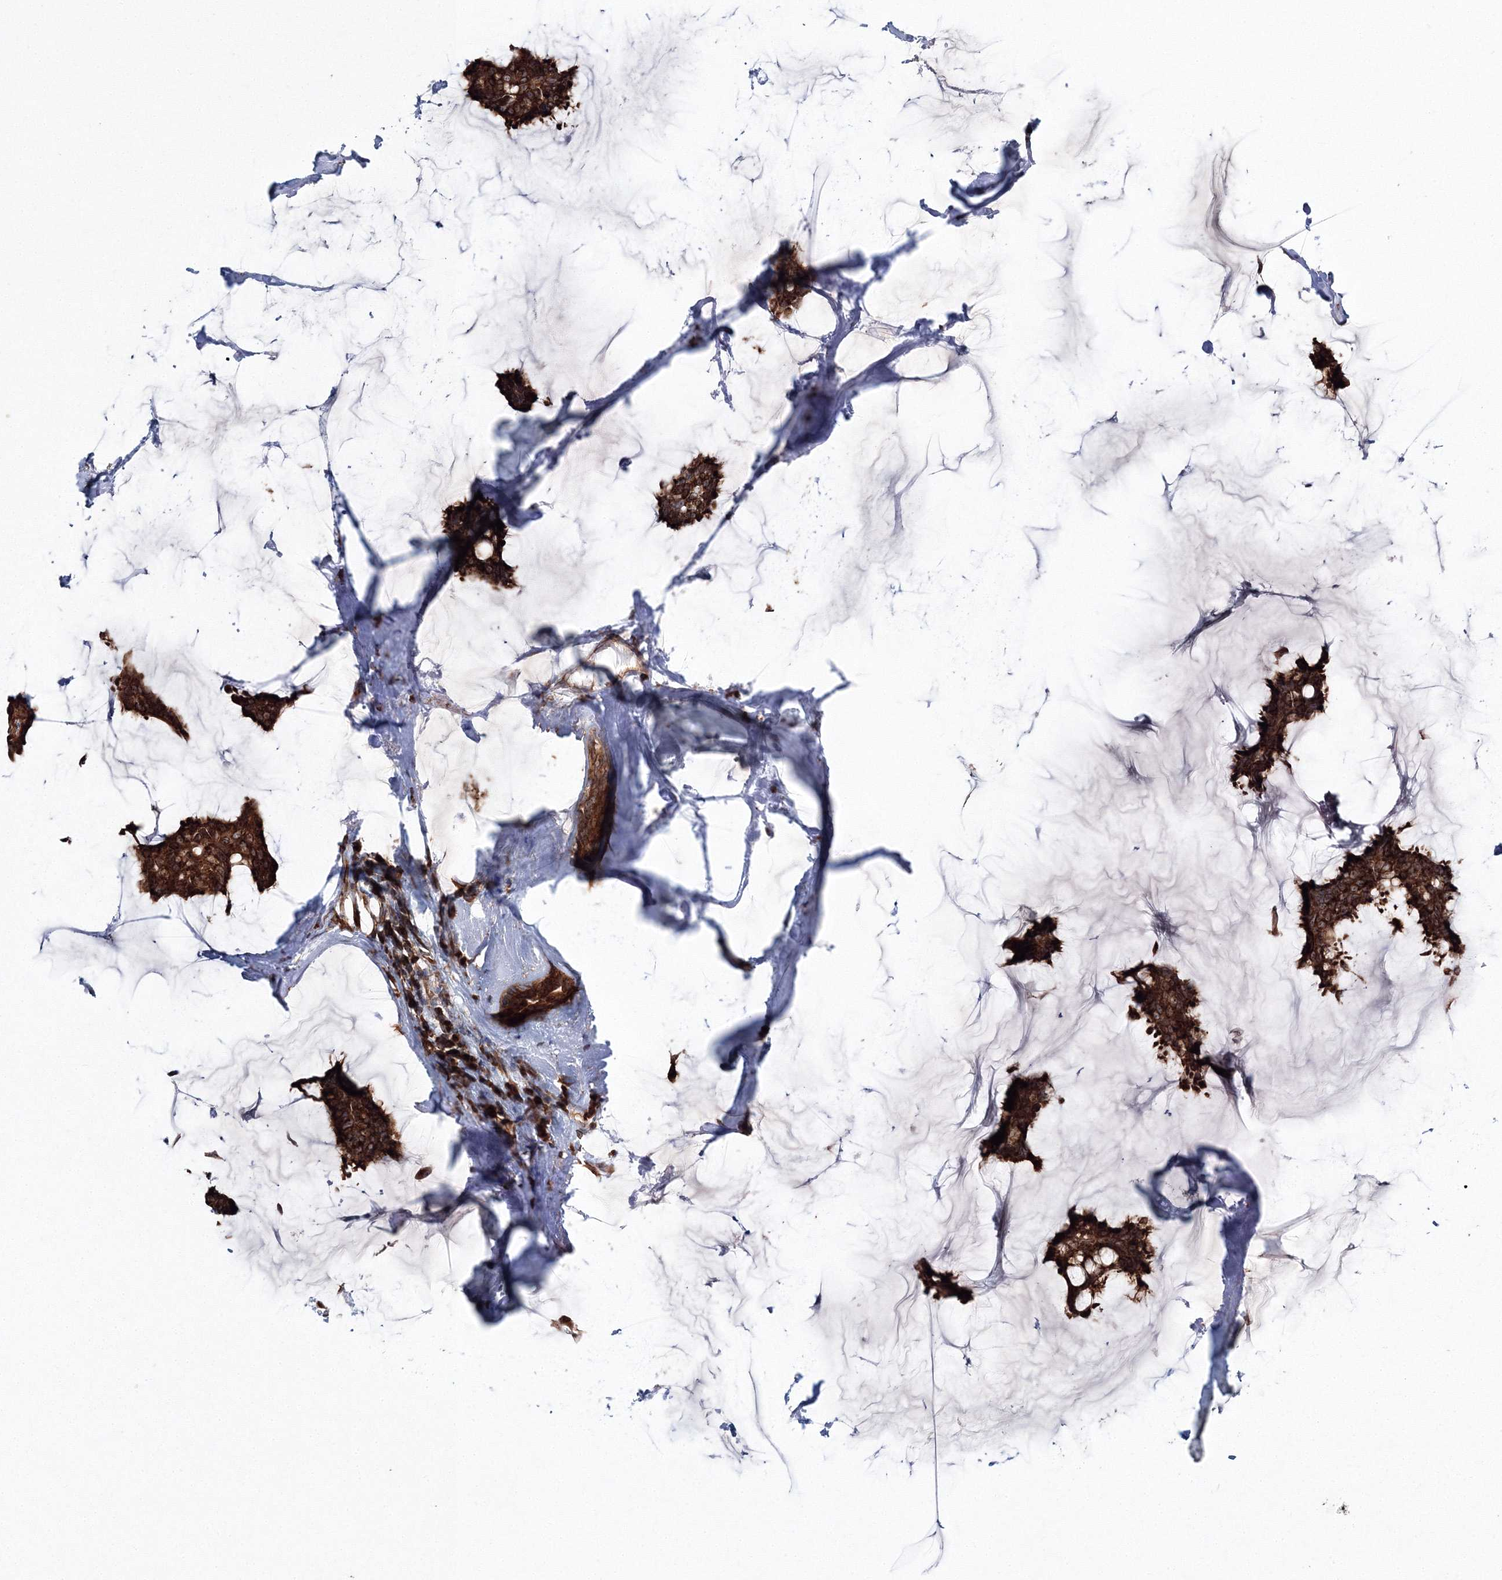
{"staining": {"intensity": "strong", "quantity": ">75%", "location": "cytoplasmic/membranous"}, "tissue": "breast cancer", "cell_type": "Tumor cells", "image_type": "cancer", "snomed": [{"axis": "morphology", "description": "Duct carcinoma"}, {"axis": "topography", "description": "Breast"}], "caption": "Intraductal carcinoma (breast) tissue demonstrates strong cytoplasmic/membranous positivity in approximately >75% of tumor cells, visualized by immunohistochemistry.", "gene": "ARCN1", "patient": {"sex": "female", "age": 93}}